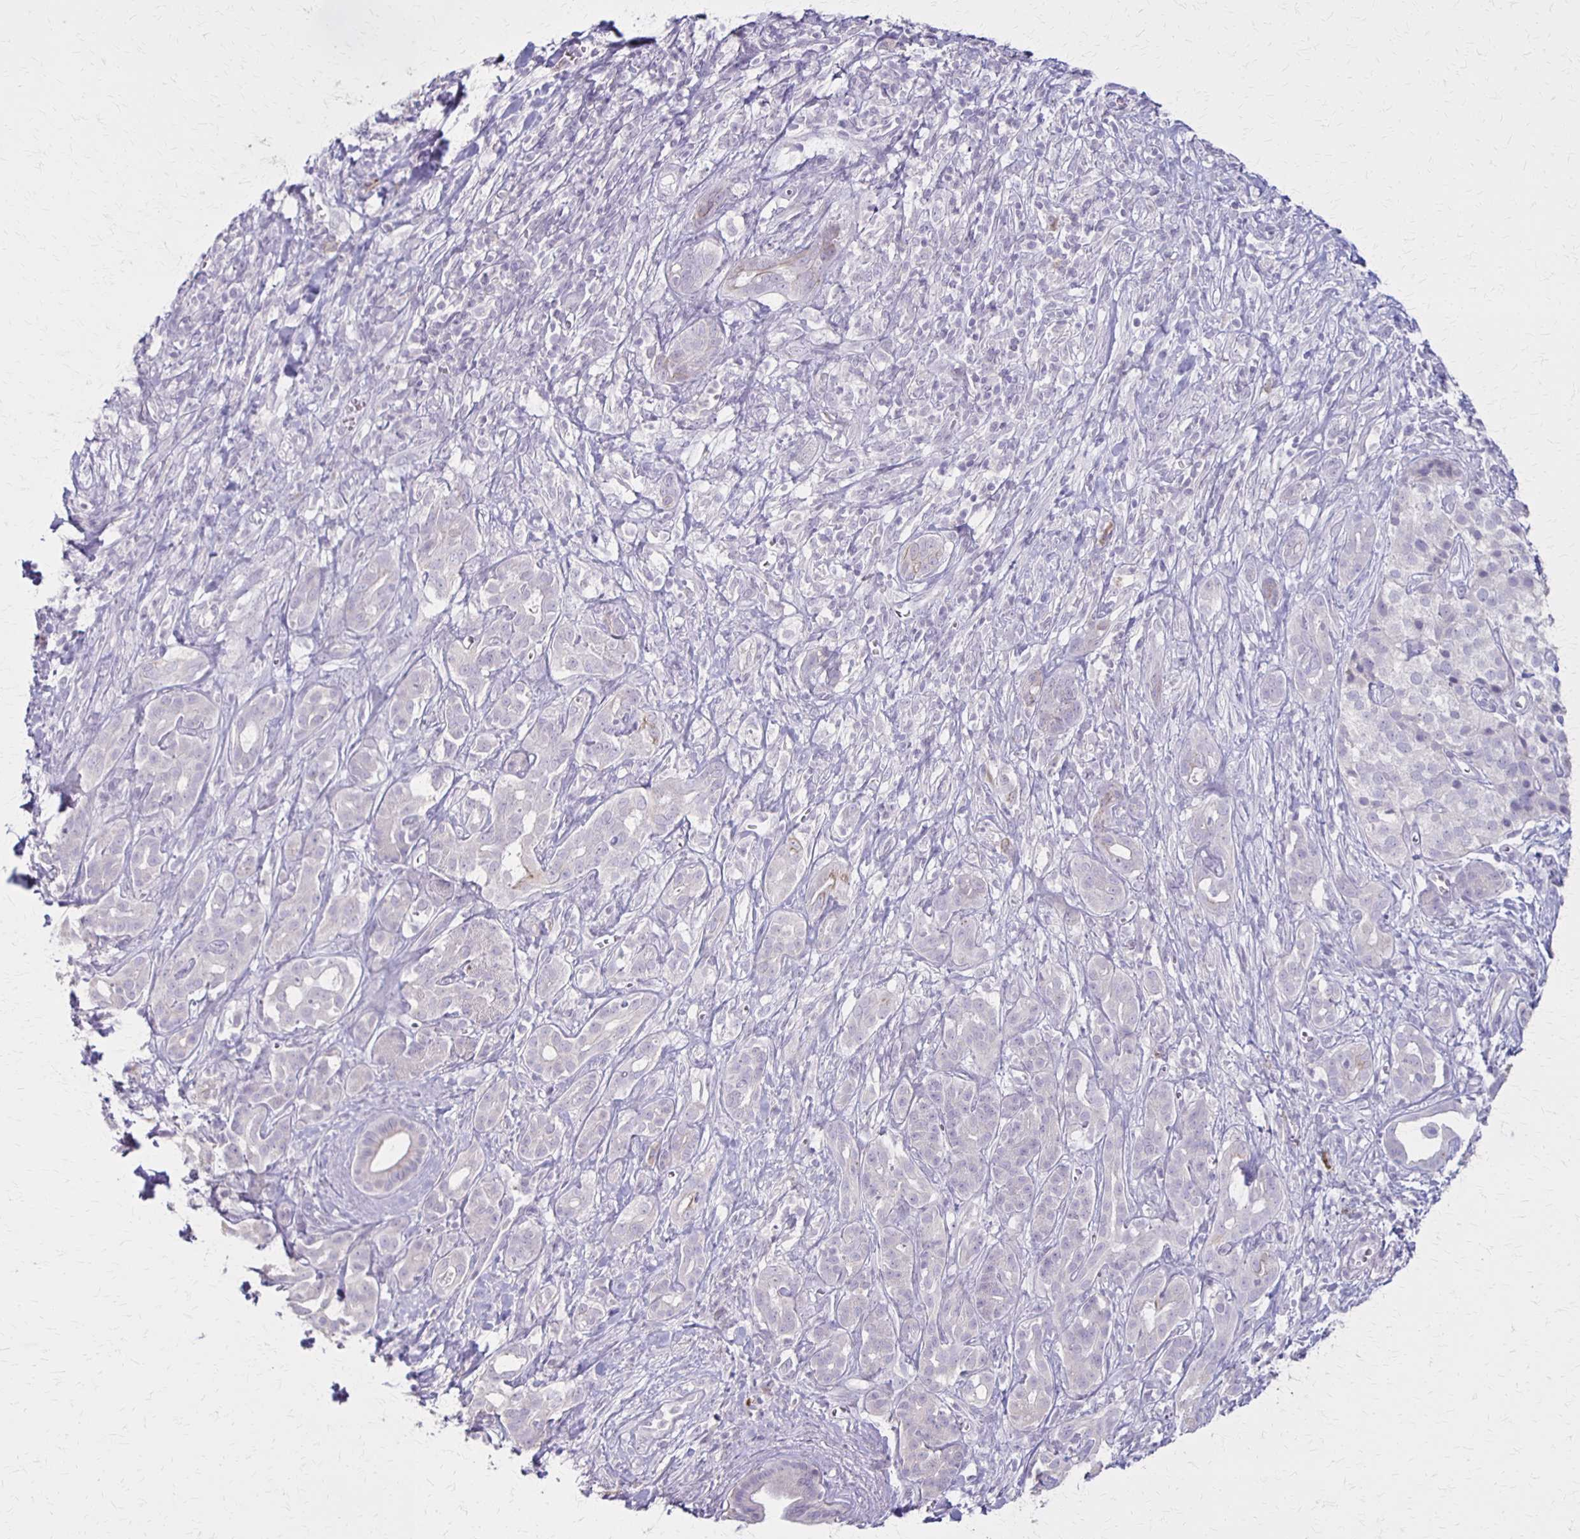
{"staining": {"intensity": "negative", "quantity": "none", "location": "none"}, "tissue": "pancreatic cancer", "cell_type": "Tumor cells", "image_type": "cancer", "snomed": [{"axis": "morphology", "description": "Adenocarcinoma, NOS"}, {"axis": "topography", "description": "Pancreas"}], "caption": "IHC photomicrograph of human adenocarcinoma (pancreatic) stained for a protein (brown), which reveals no expression in tumor cells.", "gene": "SLC35E2B", "patient": {"sex": "male", "age": 61}}